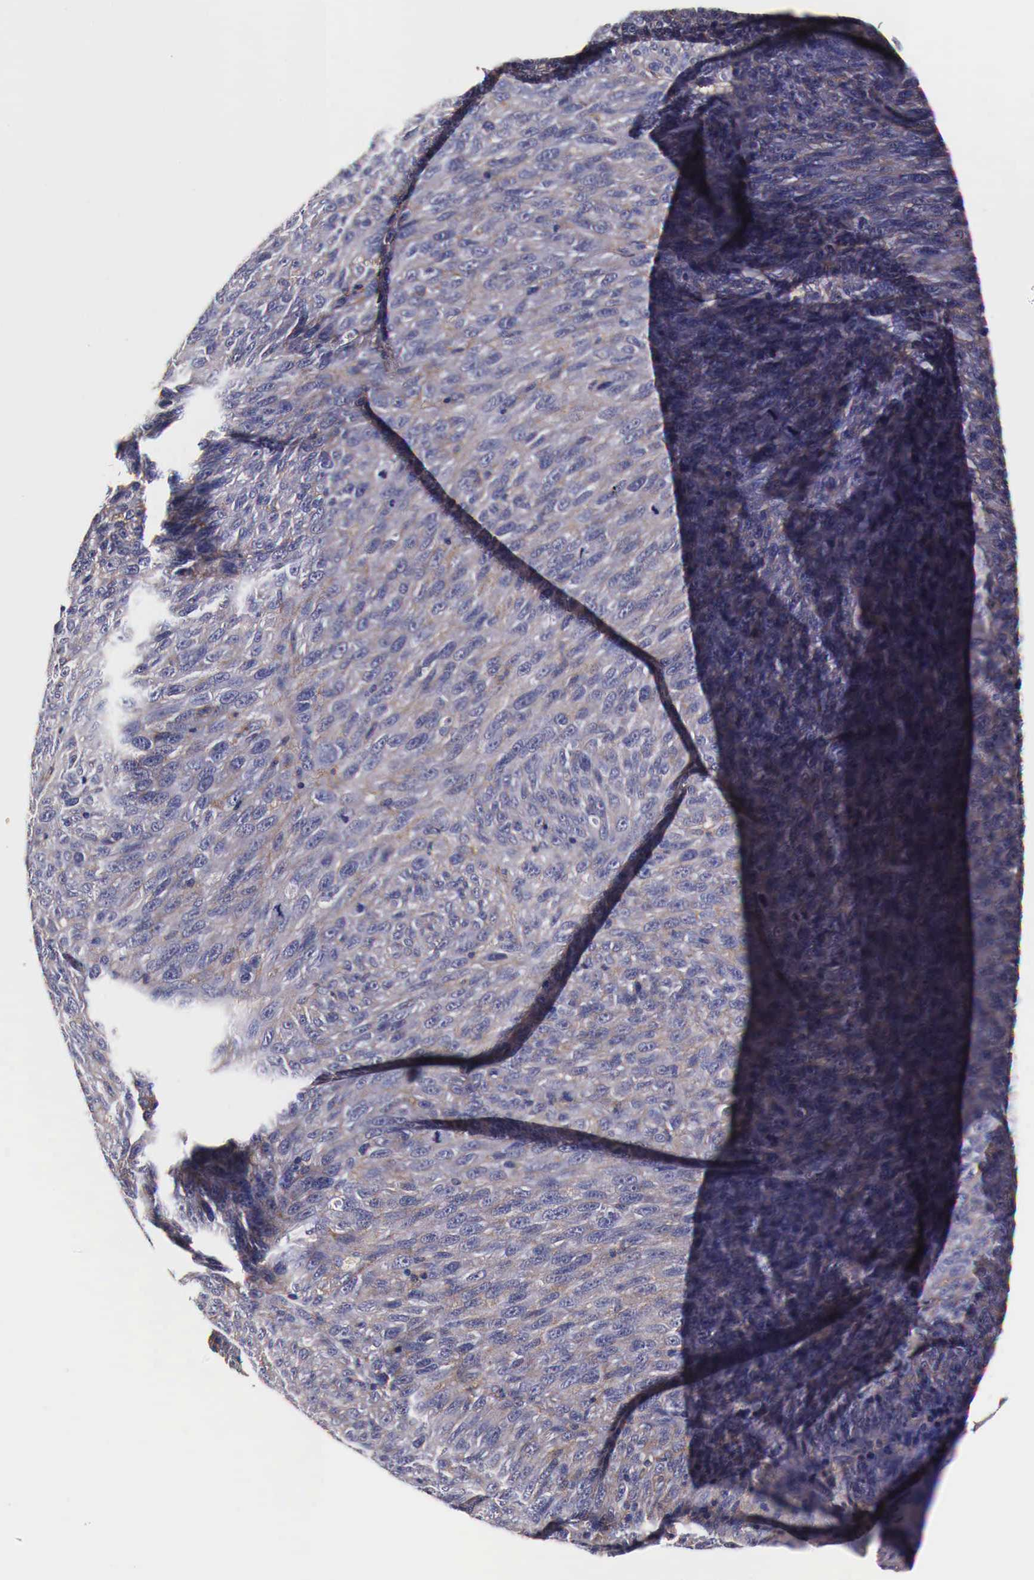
{"staining": {"intensity": "negative", "quantity": "none", "location": "none"}, "tissue": "melanoma", "cell_type": "Tumor cells", "image_type": "cancer", "snomed": [{"axis": "morphology", "description": "Malignant melanoma, NOS"}, {"axis": "topography", "description": "Skin"}], "caption": "Tumor cells show no significant protein expression in malignant melanoma.", "gene": "RP2", "patient": {"sex": "male", "age": 76}}